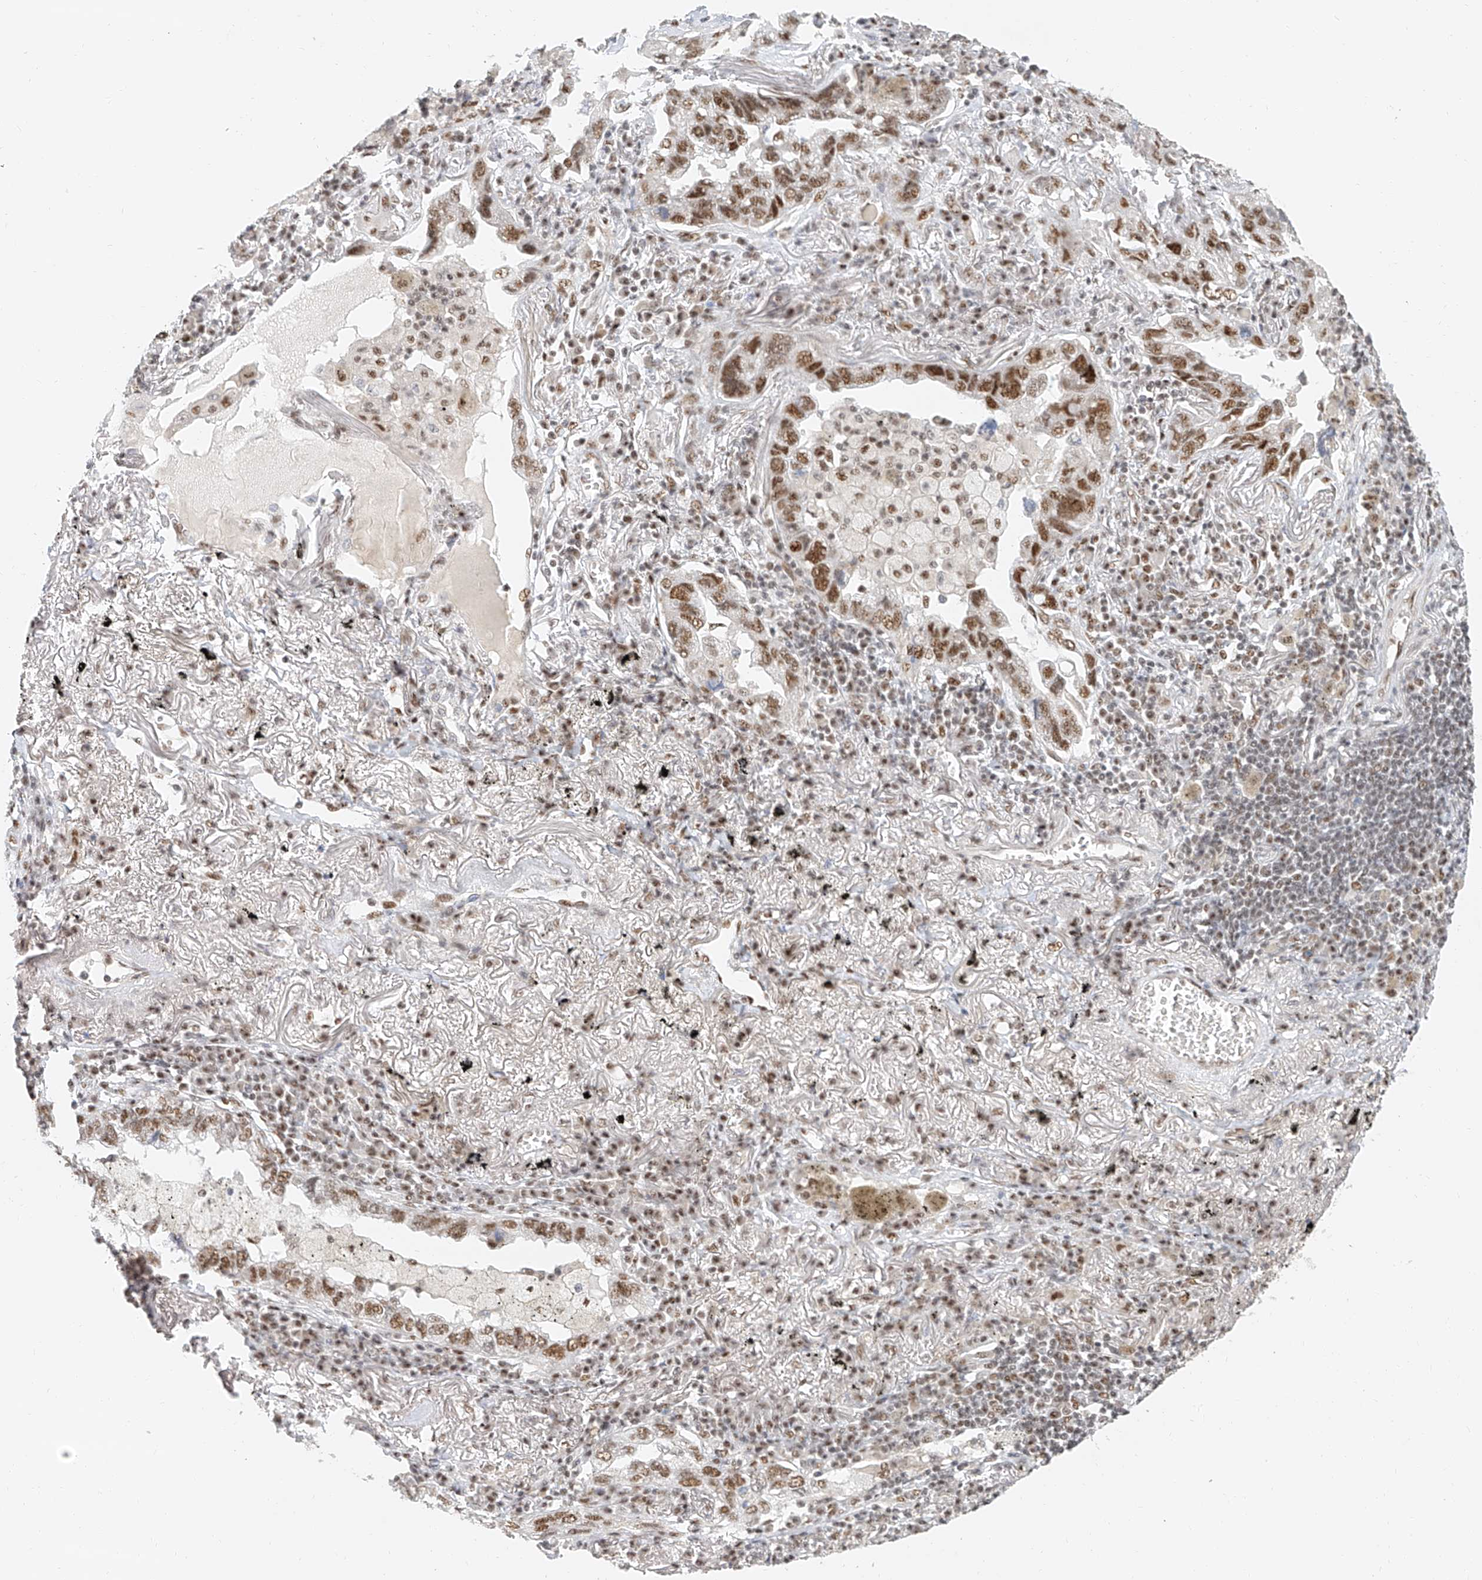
{"staining": {"intensity": "moderate", "quantity": ">75%", "location": "nuclear"}, "tissue": "lung cancer", "cell_type": "Tumor cells", "image_type": "cancer", "snomed": [{"axis": "morphology", "description": "Adenocarcinoma, NOS"}, {"axis": "topography", "description": "Lung"}], "caption": "A medium amount of moderate nuclear staining is identified in about >75% of tumor cells in lung cancer (adenocarcinoma) tissue.", "gene": "CXorf58", "patient": {"sex": "male", "age": 65}}